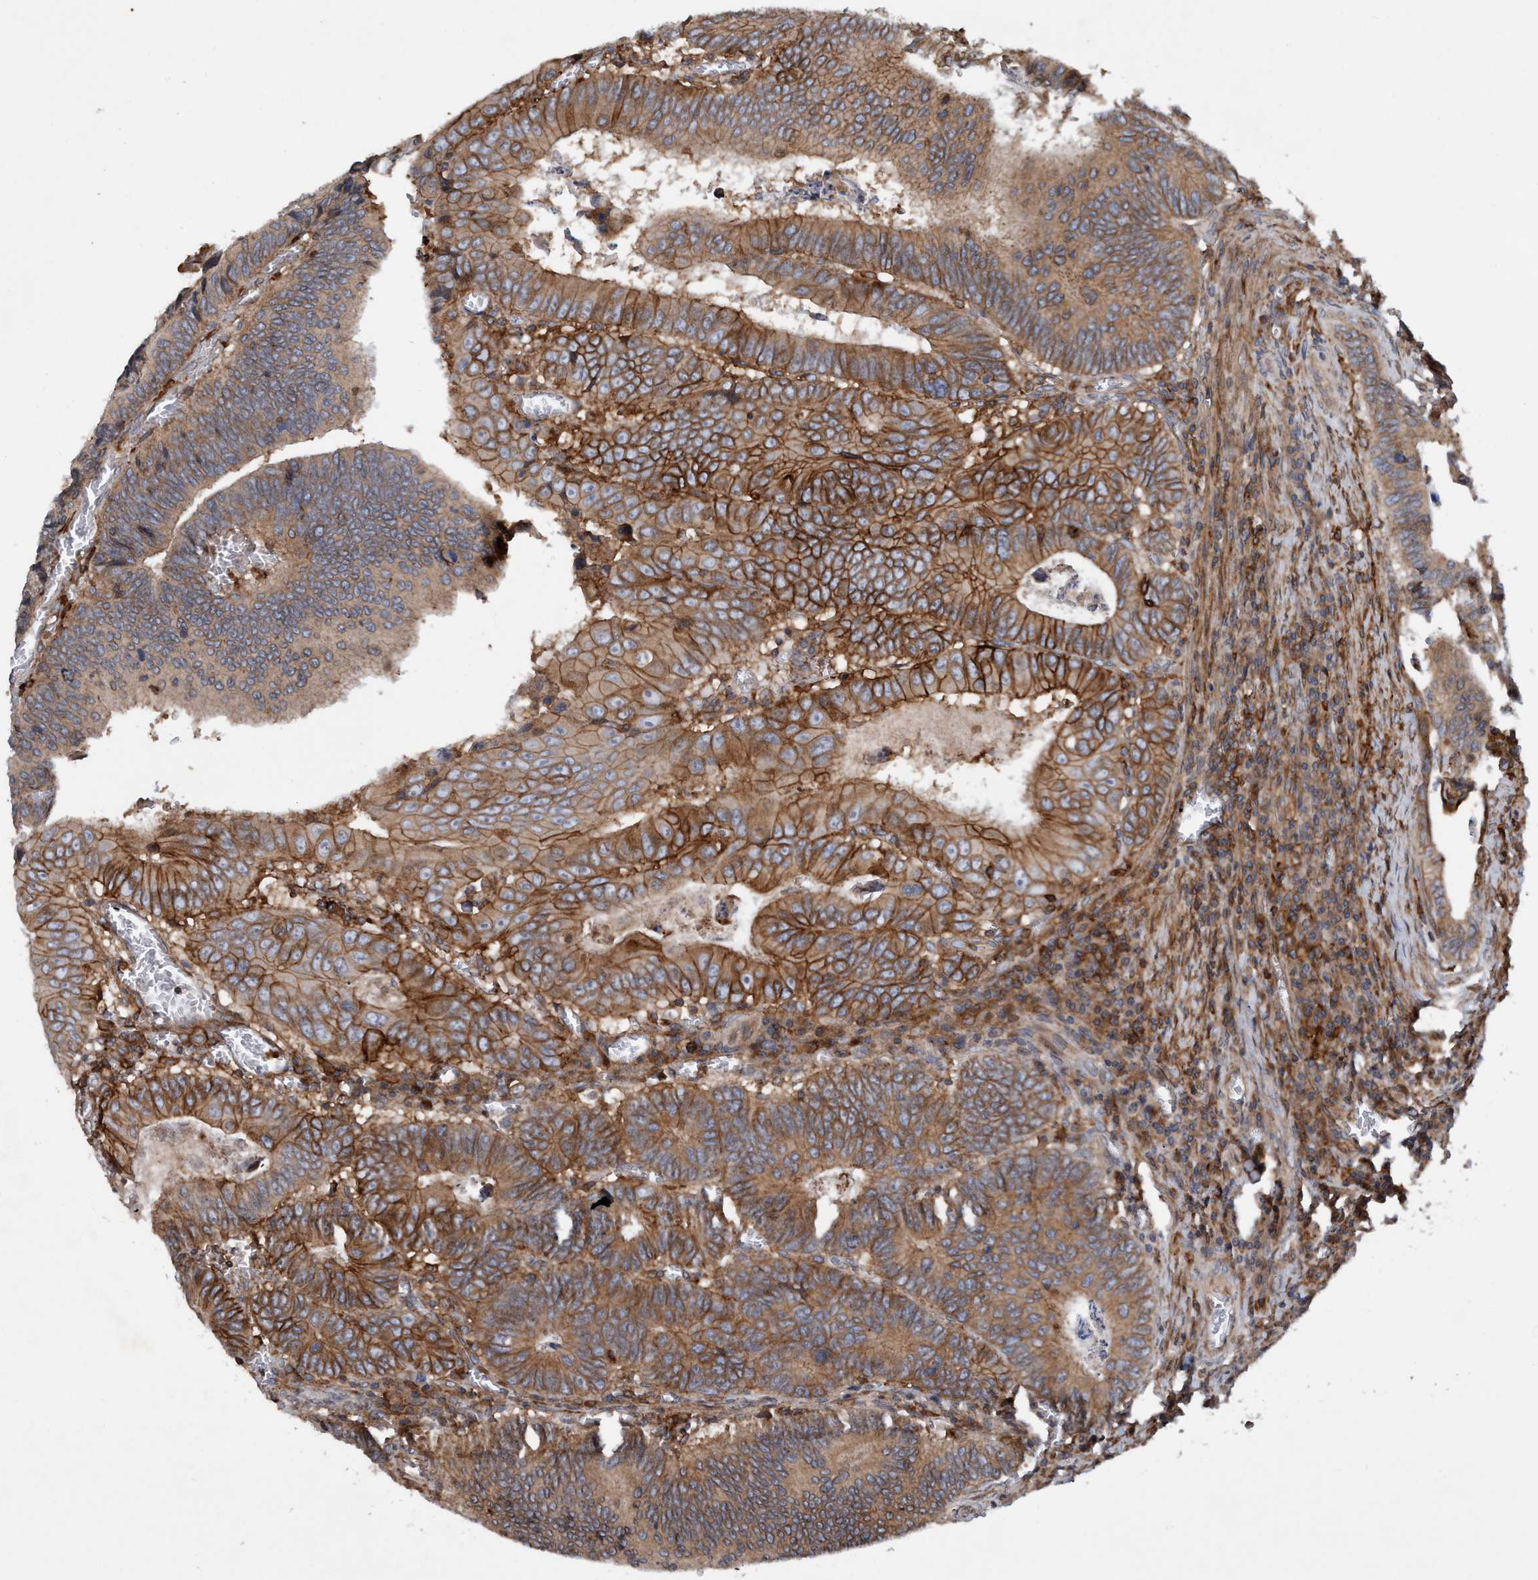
{"staining": {"intensity": "moderate", "quantity": ">75%", "location": "cytoplasmic/membranous"}, "tissue": "colorectal cancer", "cell_type": "Tumor cells", "image_type": "cancer", "snomed": [{"axis": "morphology", "description": "Inflammation, NOS"}, {"axis": "morphology", "description": "Adenocarcinoma, NOS"}, {"axis": "topography", "description": "Colon"}], "caption": "A brown stain labels moderate cytoplasmic/membranous expression of a protein in adenocarcinoma (colorectal) tumor cells.", "gene": "SLC16A3", "patient": {"sex": "male", "age": 72}}